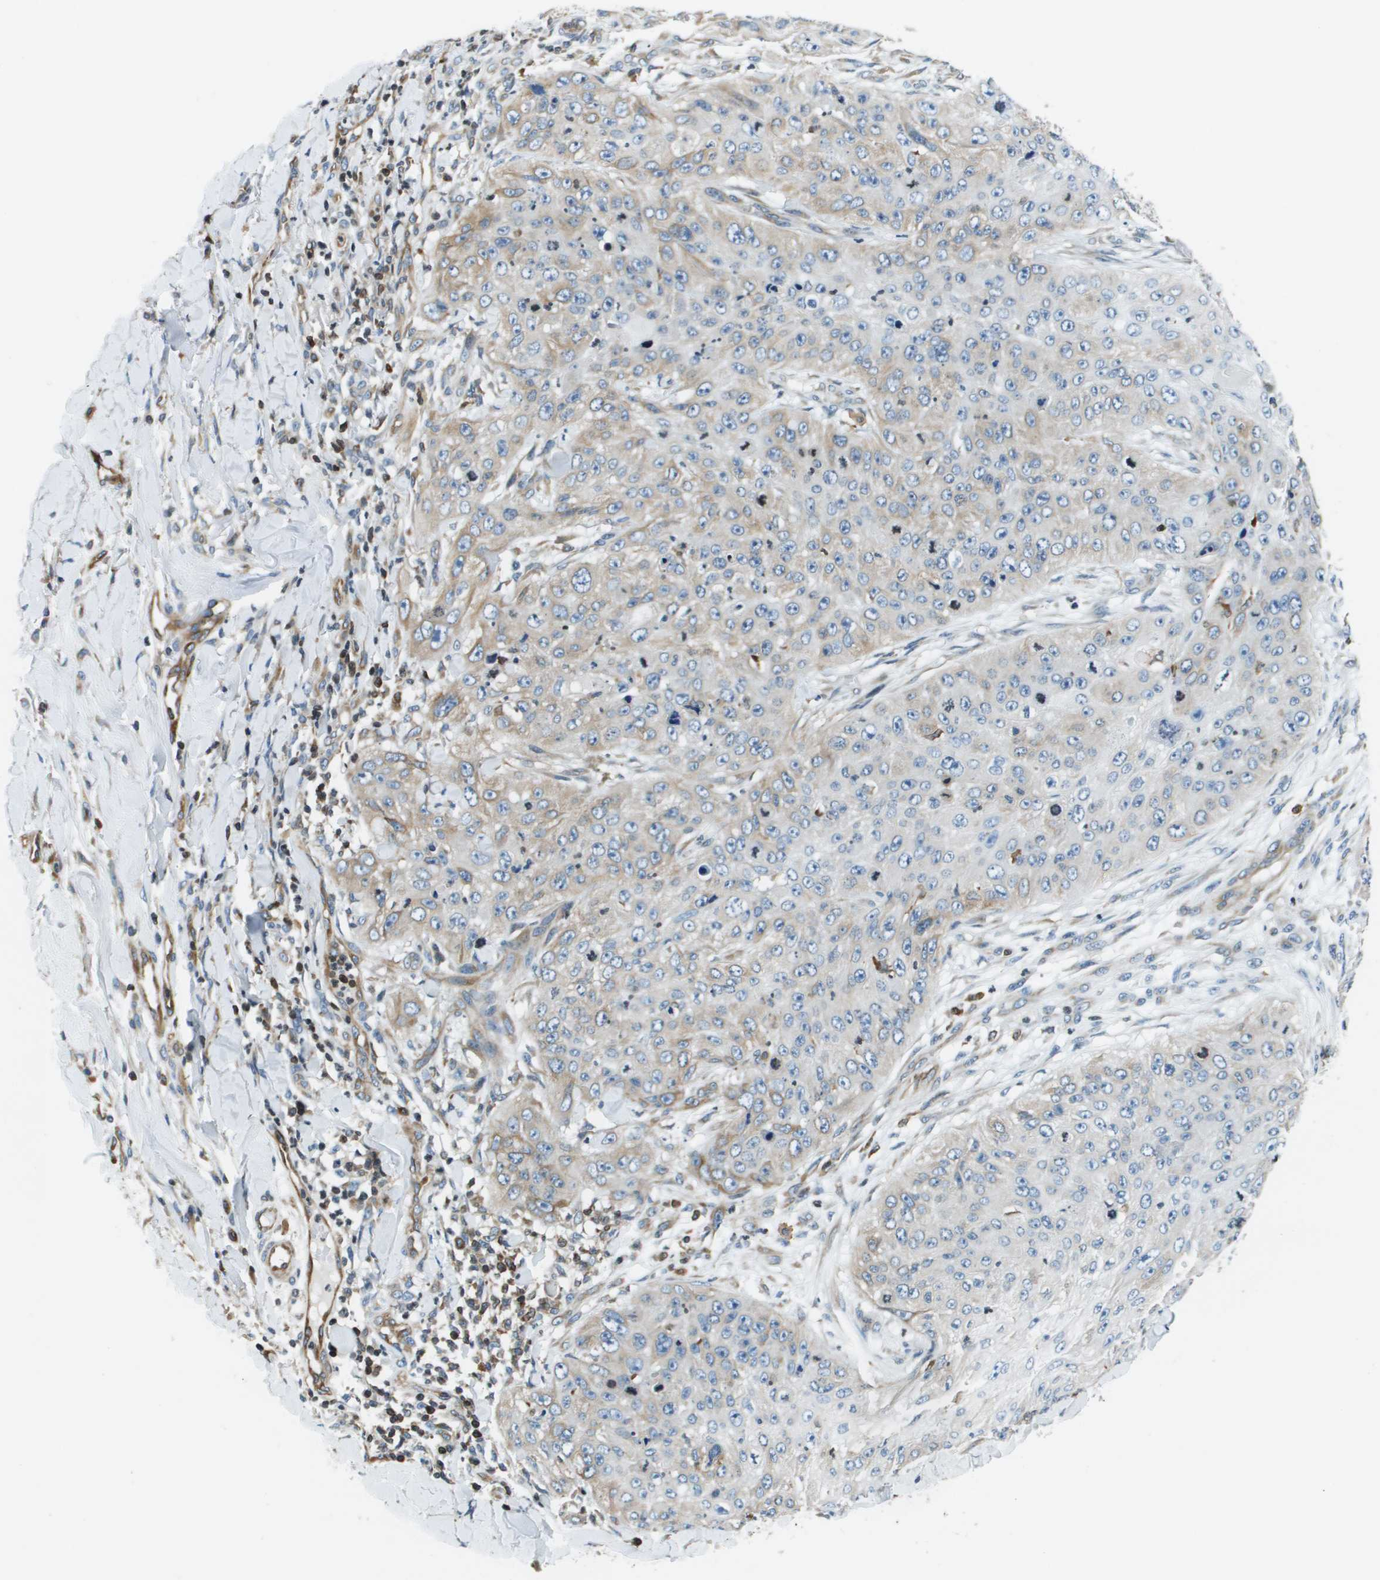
{"staining": {"intensity": "weak", "quantity": "25%-75%", "location": "cytoplasmic/membranous"}, "tissue": "skin cancer", "cell_type": "Tumor cells", "image_type": "cancer", "snomed": [{"axis": "morphology", "description": "Squamous cell carcinoma, NOS"}, {"axis": "topography", "description": "Skin"}], "caption": "Protein expression analysis of skin cancer (squamous cell carcinoma) shows weak cytoplasmic/membranous staining in approximately 25%-75% of tumor cells. Nuclei are stained in blue.", "gene": "ESYT1", "patient": {"sex": "female", "age": 80}}